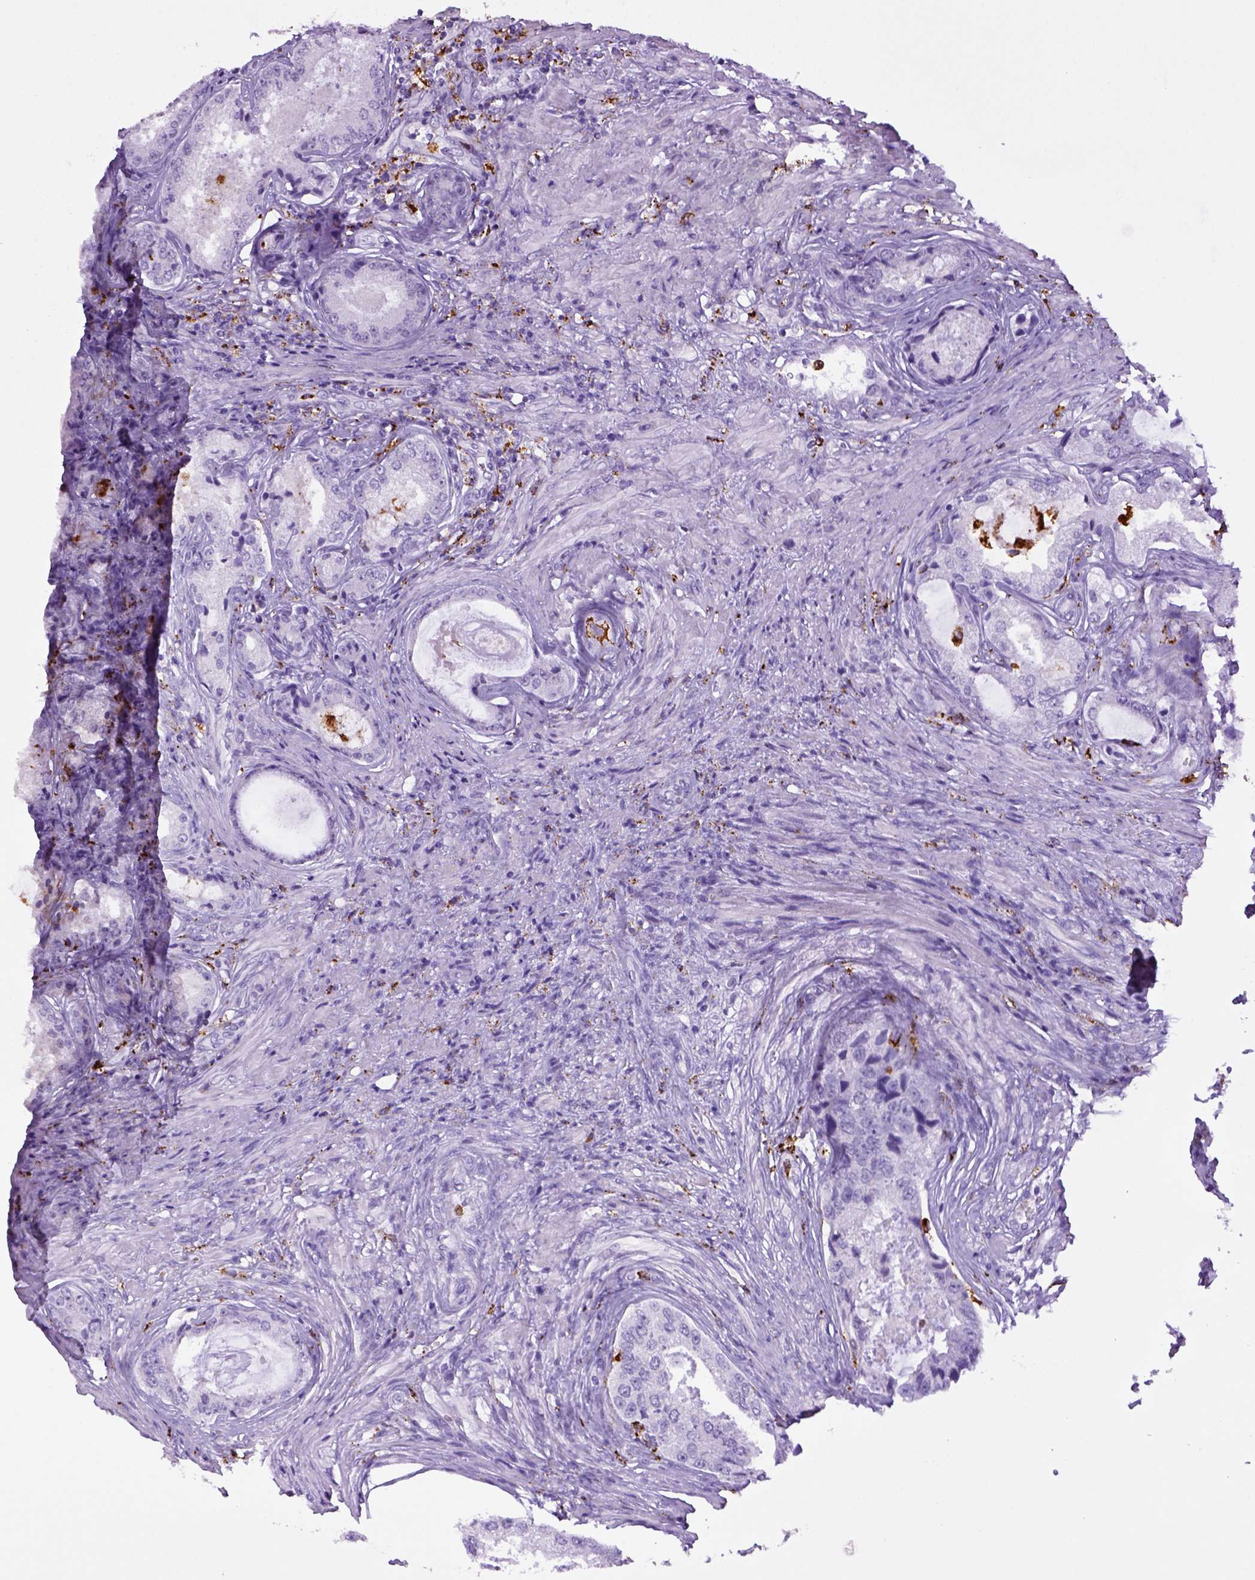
{"staining": {"intensity": "negative", "quantity": "none", "location": "none"}, "tissue": "prostate cancer", "cell_type": "Tumor cells", "image_type": "cancer", "snomed": [{"axis": "morphology", "description": "Adenocarcinoma, Low grade"}, {"axis": "topography", "description": "Prostate"}], "caption": "The immunohistochemistry image has no significant staining in tumor cells of prostate cancer (low-grade adenocarcinoma) tissue.", "gene": "CD68", "patient": {"sex": "male", "age": 68}}